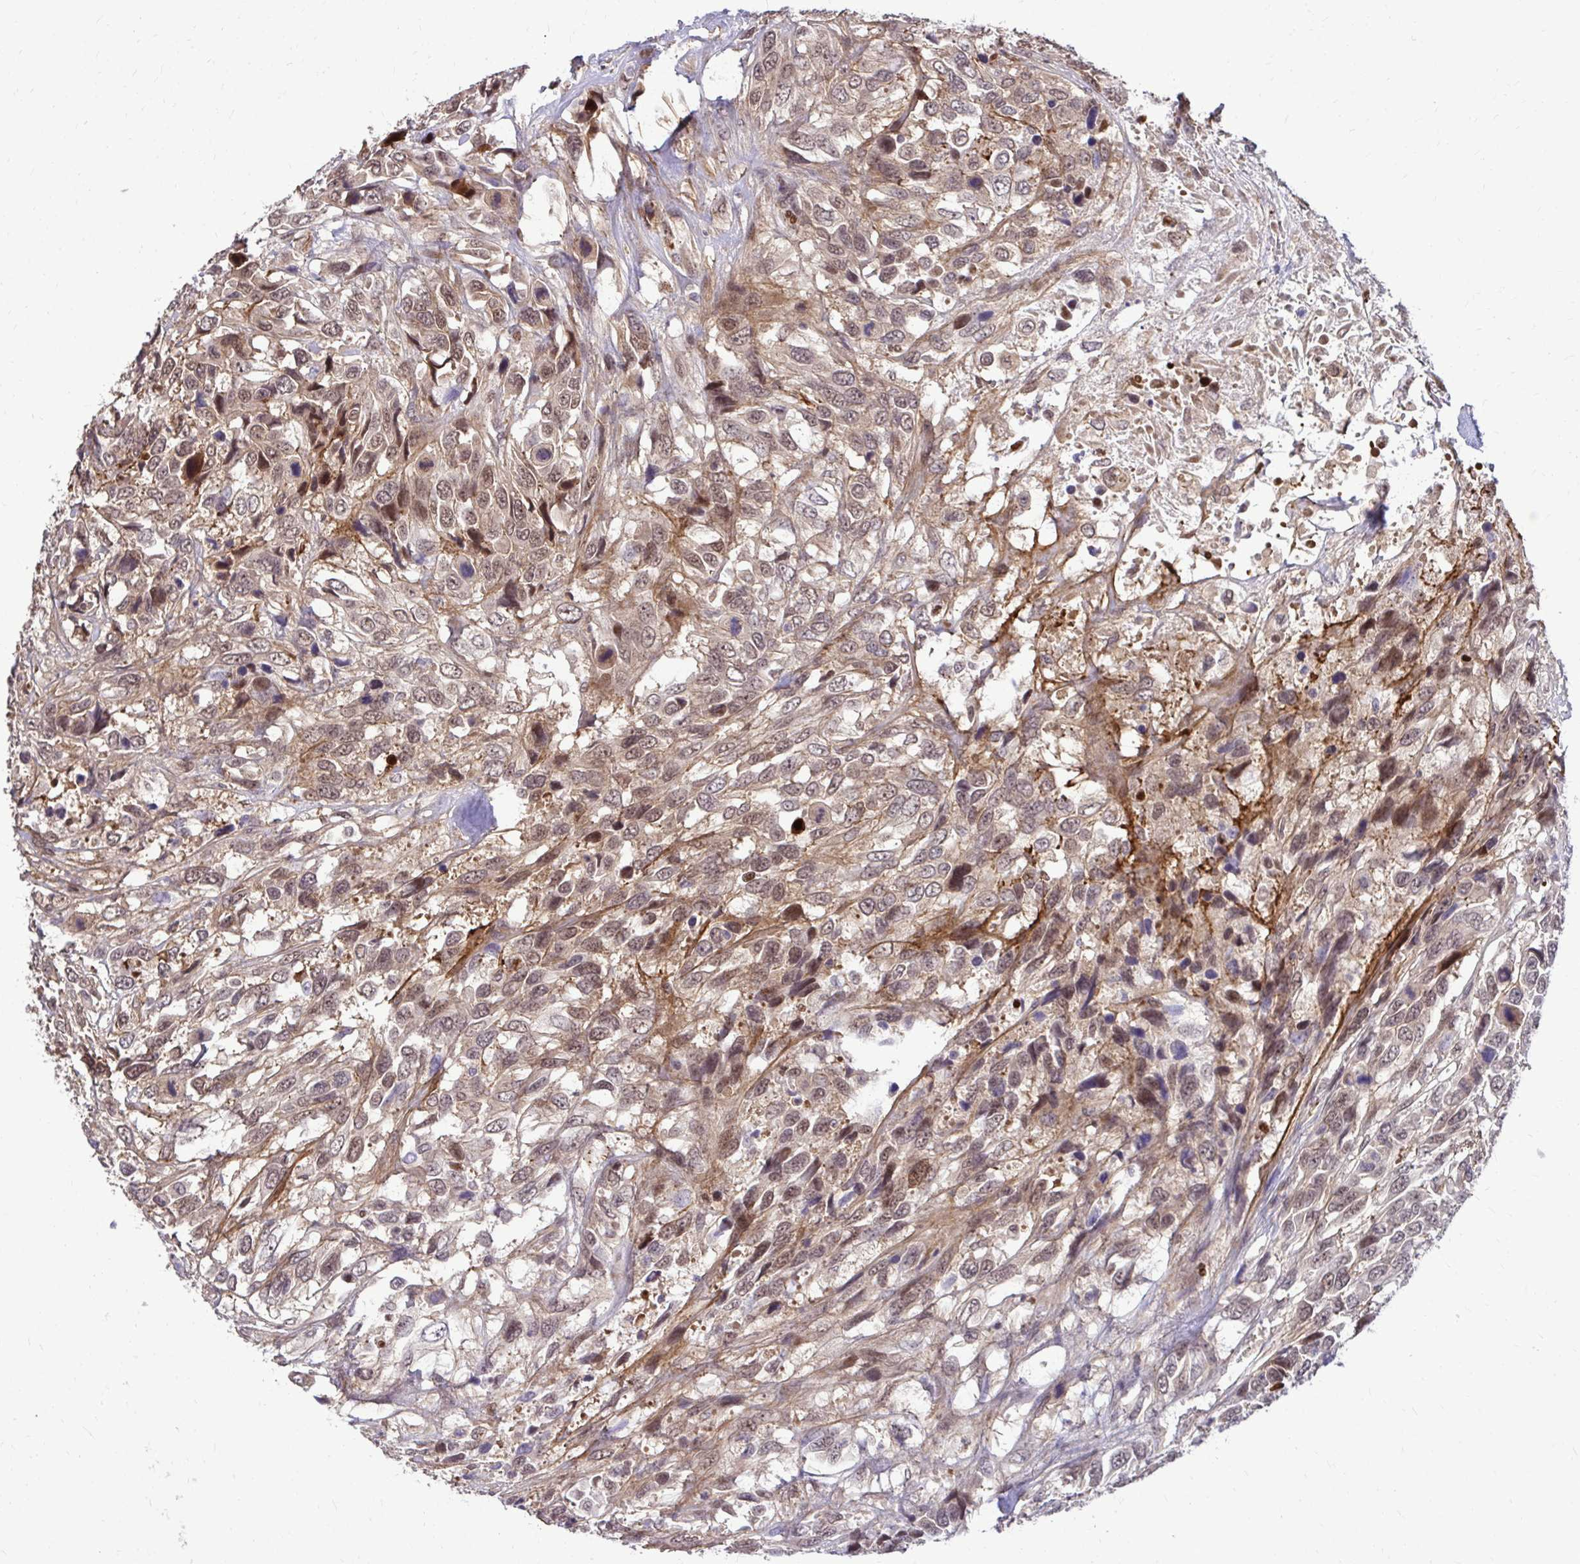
{"staining": {"intensity": "moderate", "quantity": "25%-75%", "location": "cytoplasmic/membranous,nuclear"}, "tissue": "urothelial cancer", "cell_type": "Tumor cells", "image_type": "cancer", "snomed": [{"axis": "morphology", "description": "Urothelial carcinoma, High grade"}, {"axis": "topography", "description": "Urinary bladder"}], "caption": "Human urothelial carcinoma (high-grade) stained with a brown dye demonstrates moderate cytoplasmic/membranous and nuclear positive positivity in about 25%-75% of tumor cells.", "gene": "TRIP6", "patient": {"sex": "female", "age": 70}}